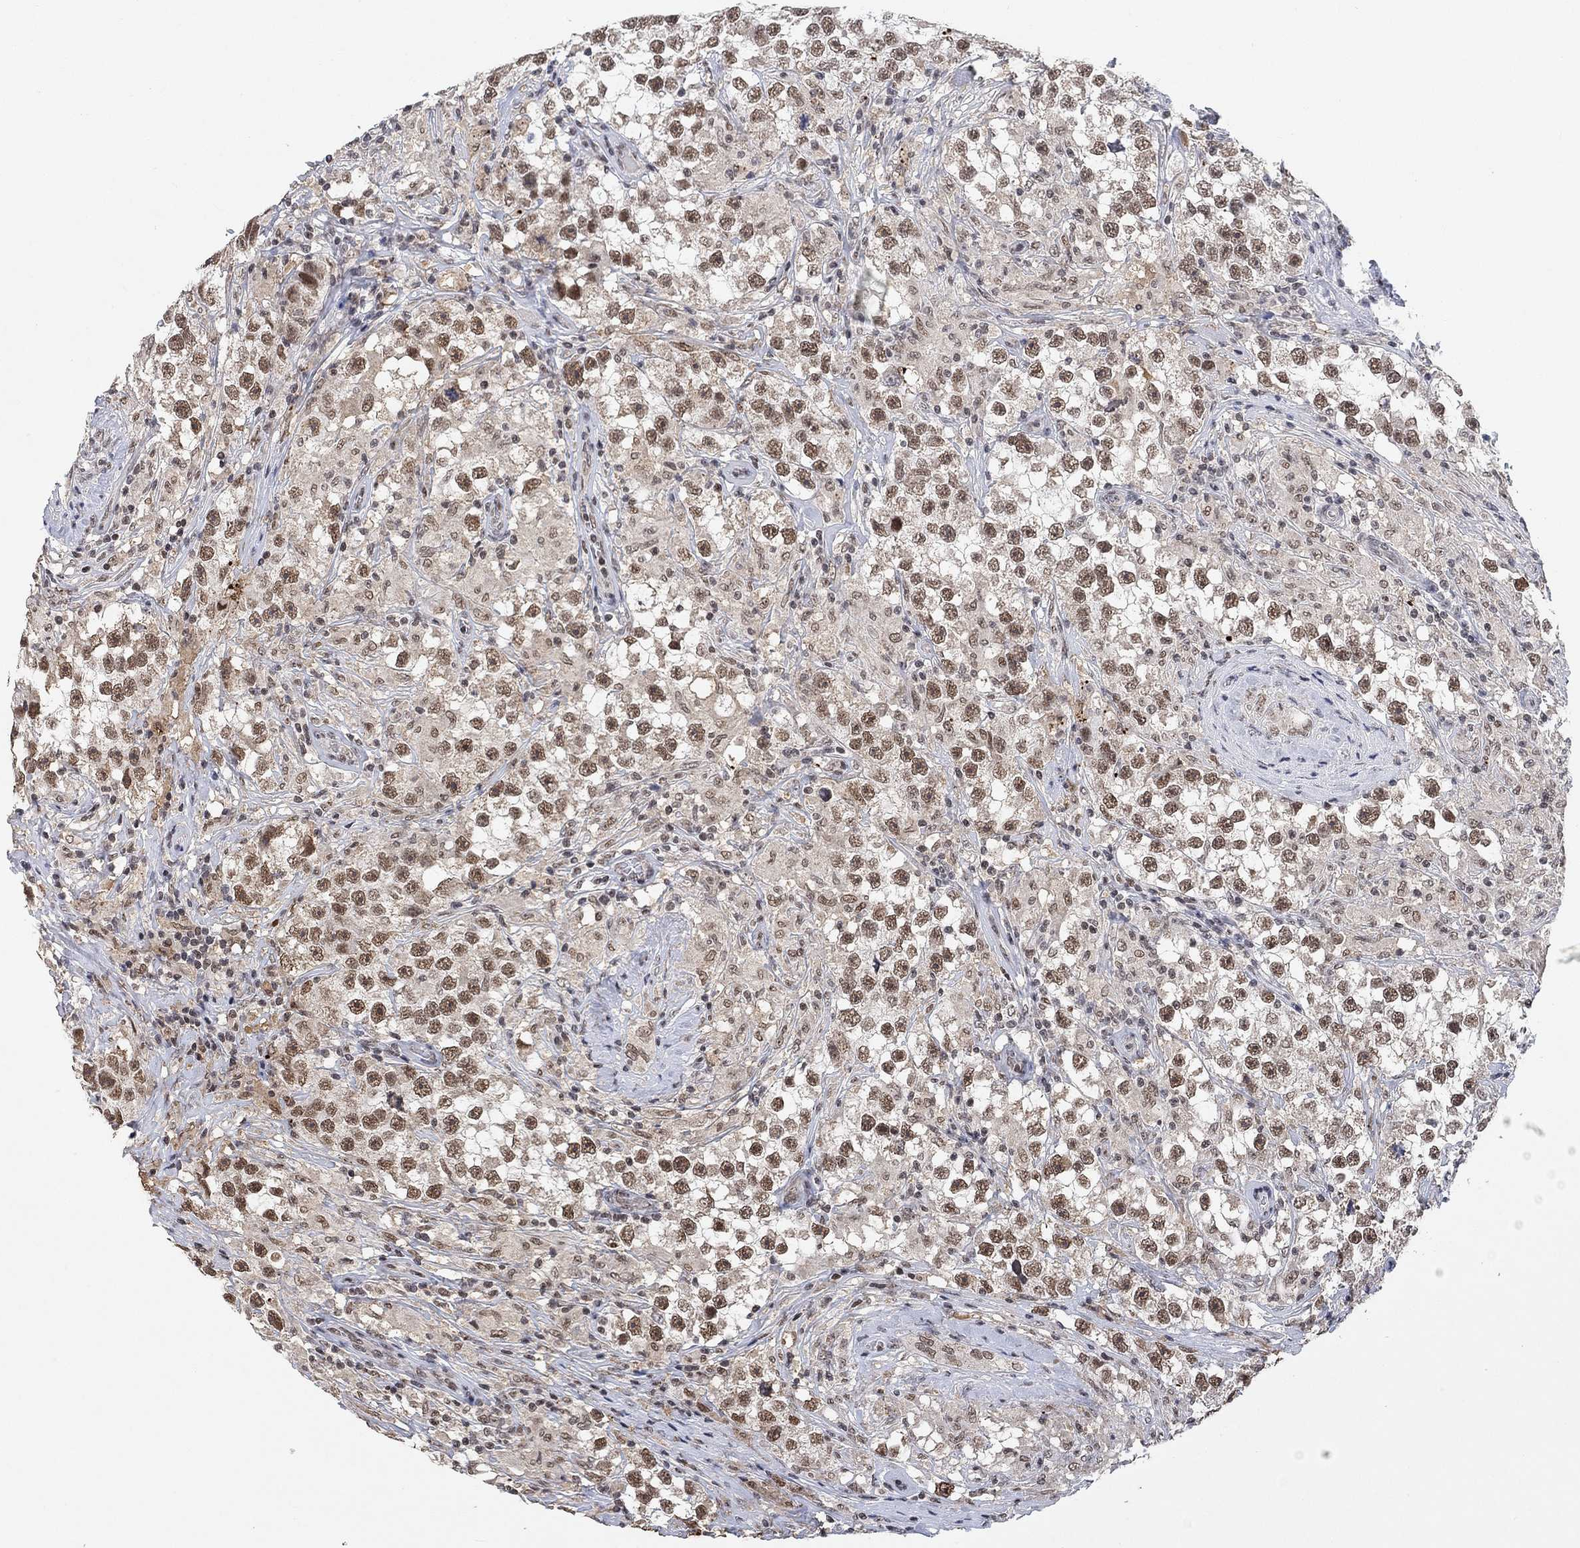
{"staining": {"intensity": "strong", "quantity": "25%-75%", "location": "nuclear"}, "tissue": "testis cancer", "cell_type": "Tumor cells", "image_type": "cancer", "snomed": [{"axis": "morphology", "description": "Seminoma, NOS"}, {"axis": "topography", "description": "Testis"}], "caption": "Protein analysis of testis cancer tissue demonstrates strong nuclear positivity in about 25%-75% of tumor cells. The protein is shown in brown color, while the nuclei are stained blue.", "gene": "THAP8", "patient": {"sex": "male", "age": 46}}